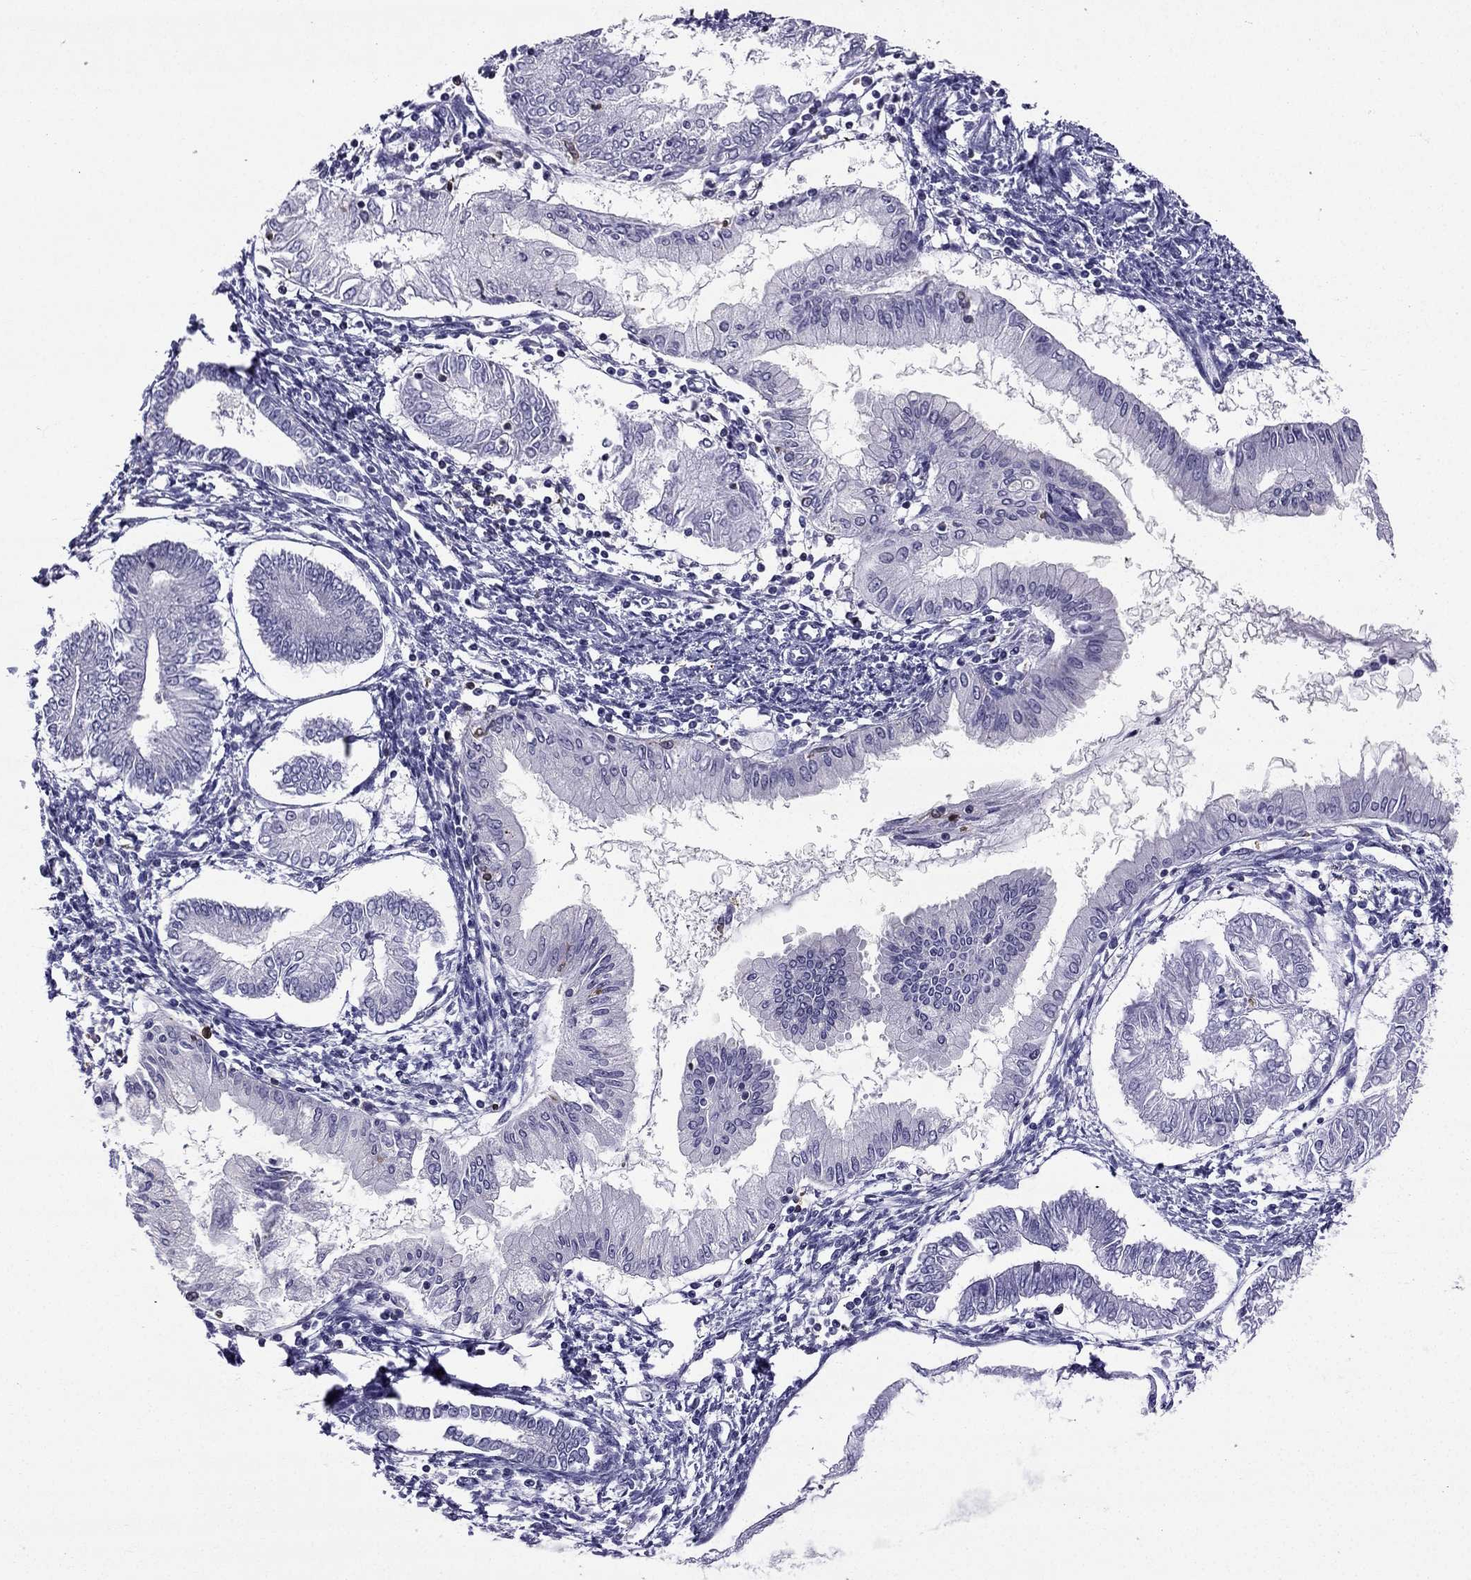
{"staining": {"intensity": "negative", "quantity": "none", "location": "none"}, "tissue": "endometrial cancer", "cell_type": "Tumor cells", "image_type": "cancer", "snomed": [{"axis": "morphology", "description": "Adenocarcinoma, NOS"}, {"axis": "topography", "description": "Endometrium"}], "caption": "This is an immunohistochemistry (IHC) photomicrograph of endometrial adenocarcinoma. There is no staining in tumor cells.", "gene": "CCK", "patient": {"sex": "female", "age": 68}}